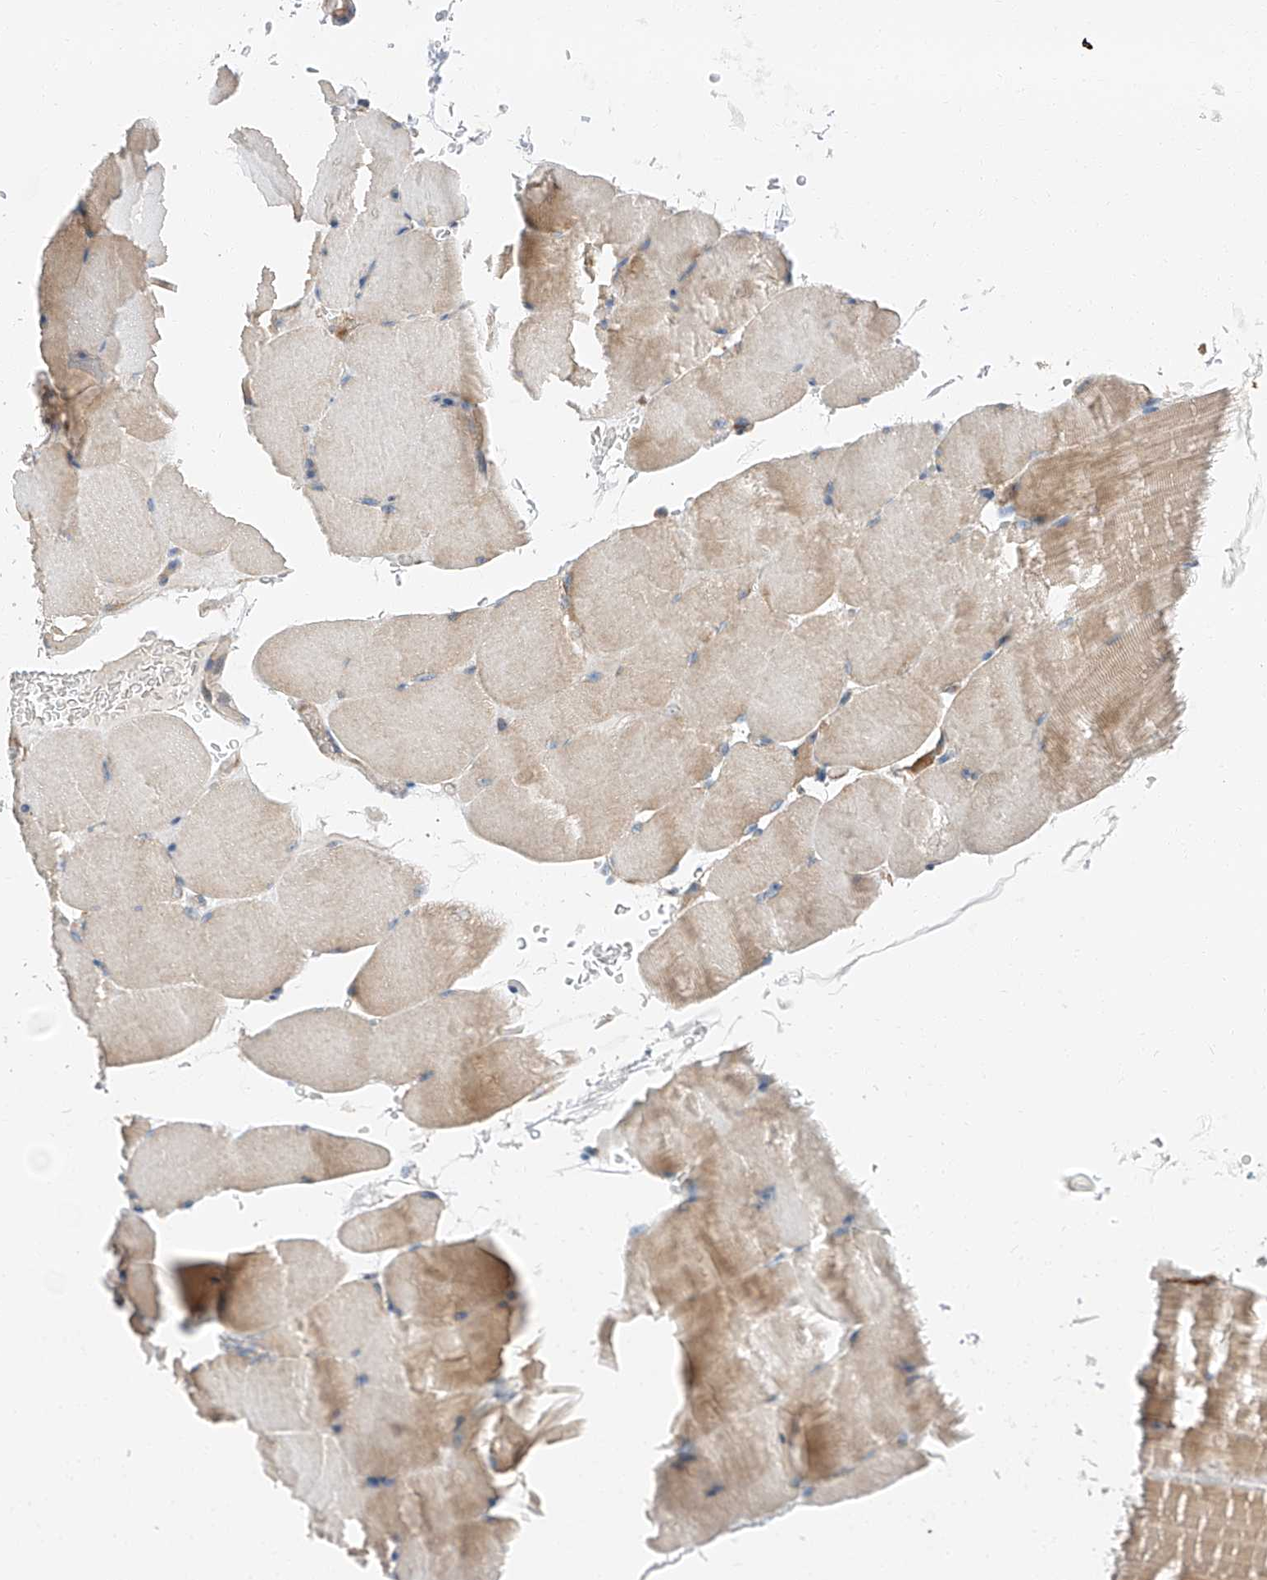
{"staining": {"intensity": "moderate", "quantity": "<25%", "location": "cytoplasmic/membranous"}, "tissue": "skeletal muscle", "cell_type": "Myocytes", "image_type": "normal", "snomed": [{"axis": "morphology", "description": "Normal tissue, NOS"}, {"axis": "topography", "description": "Skeletal muscle"}, {"axis": "topography", "description": "Parathyroid gland"}], "caption": "This histopathology image exhibits immunohistochemistry staining of benign human skeletal muscle, with low moderate cytoplasmic/membranous positivity in about <25% of myocytes.", "gene": "ZC3H15", "patient": {"sex": "female", "age": 37}}